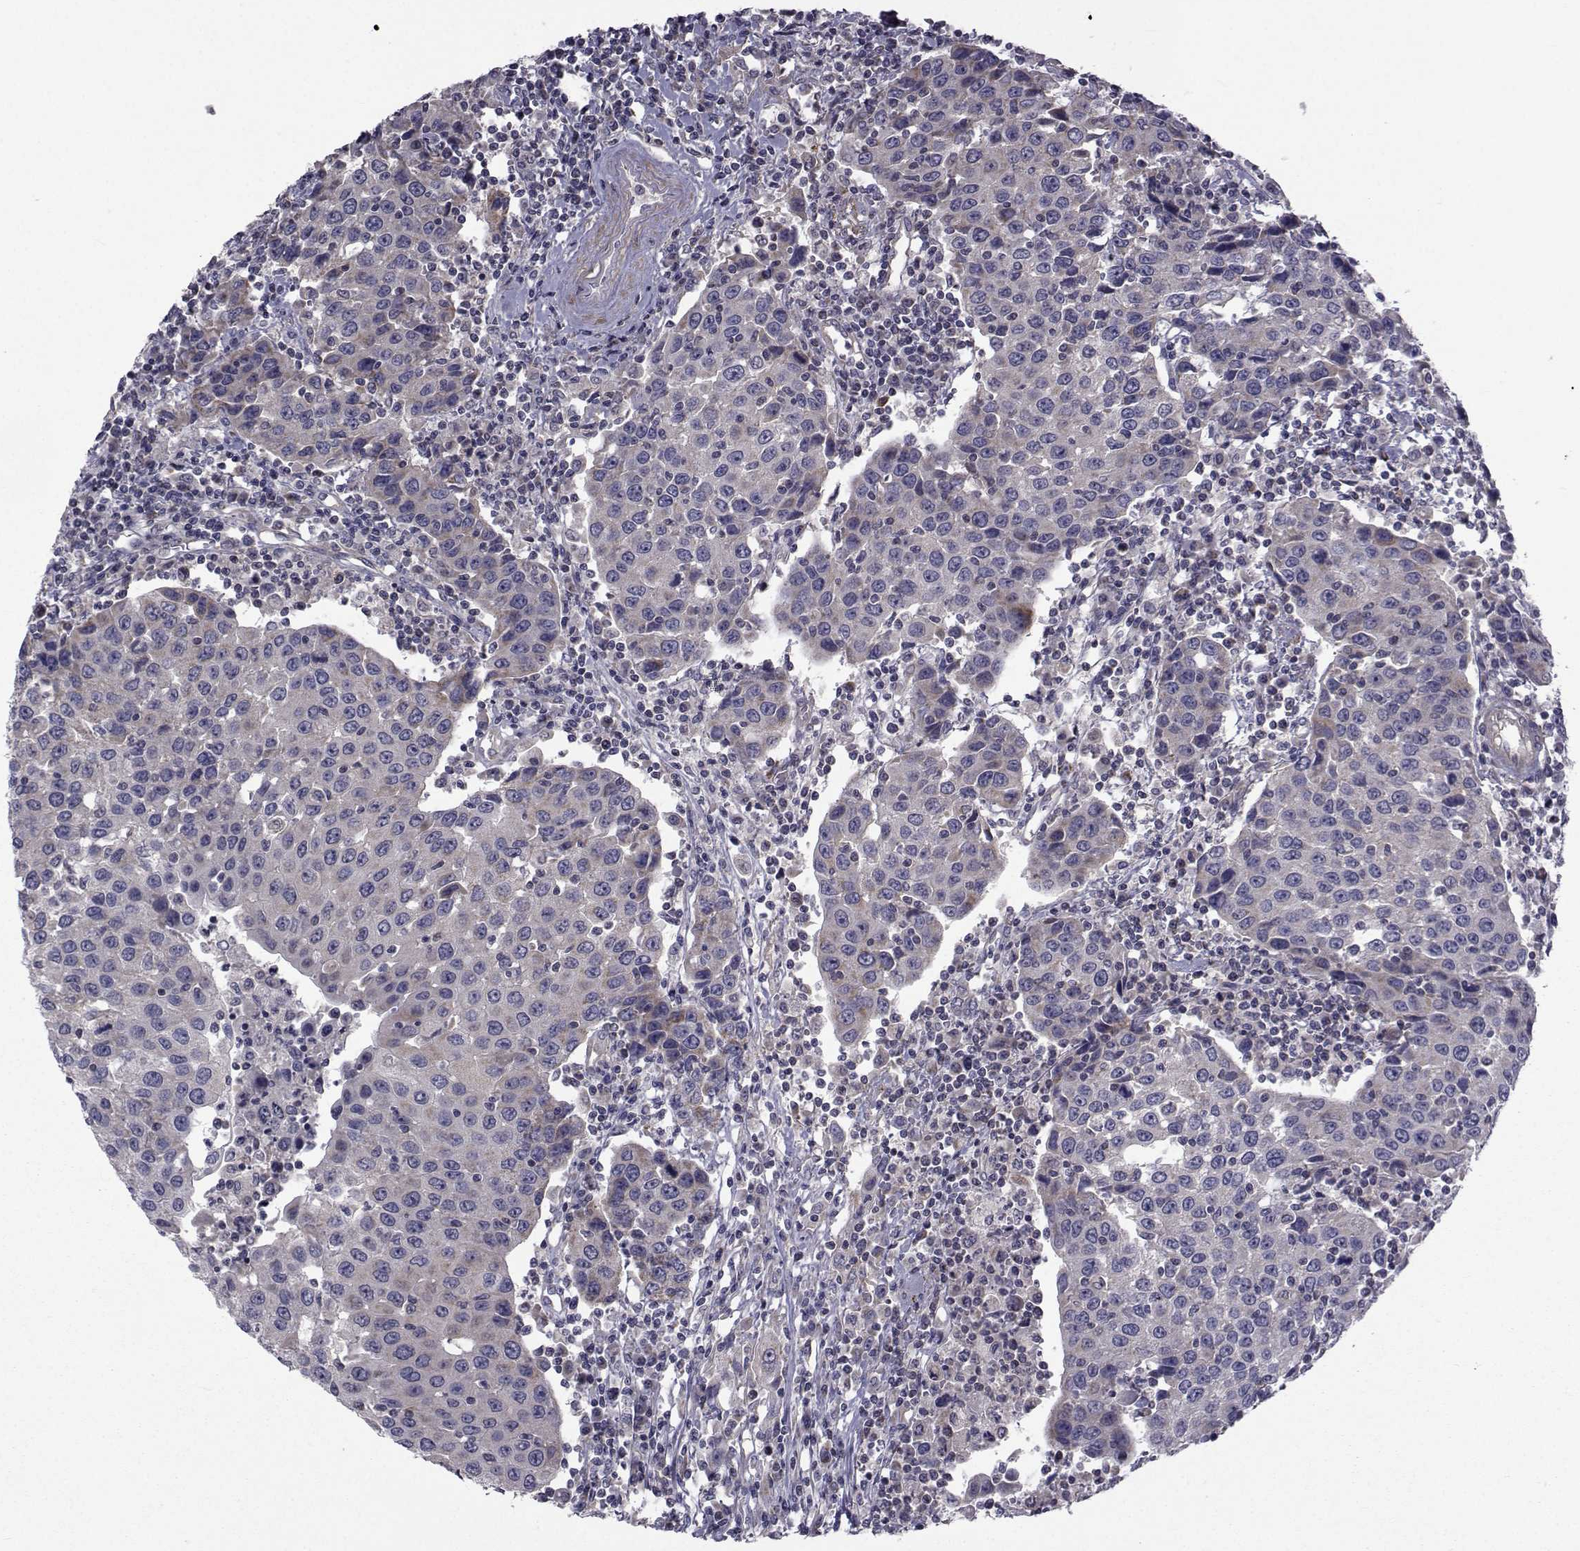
{"staining": {"intensity": "negative", "quantity": "none", "location": "none"}, "tissue": "urothelial cancer", "cell_type": "Tumor cells", "image_type": "cancer", "snomed": [{"axis": "morphology", "description": "Urothelial carcinoma, High grade"}, {"axis": "topography", "description": "Urinary bladder"}], "caption": "Immunohistochemistry (IHC) of urothelial cancer displays no positivity in tumor cells.", "gene": "CFAP74", "patient": {"sex": "female", "age": 85}}